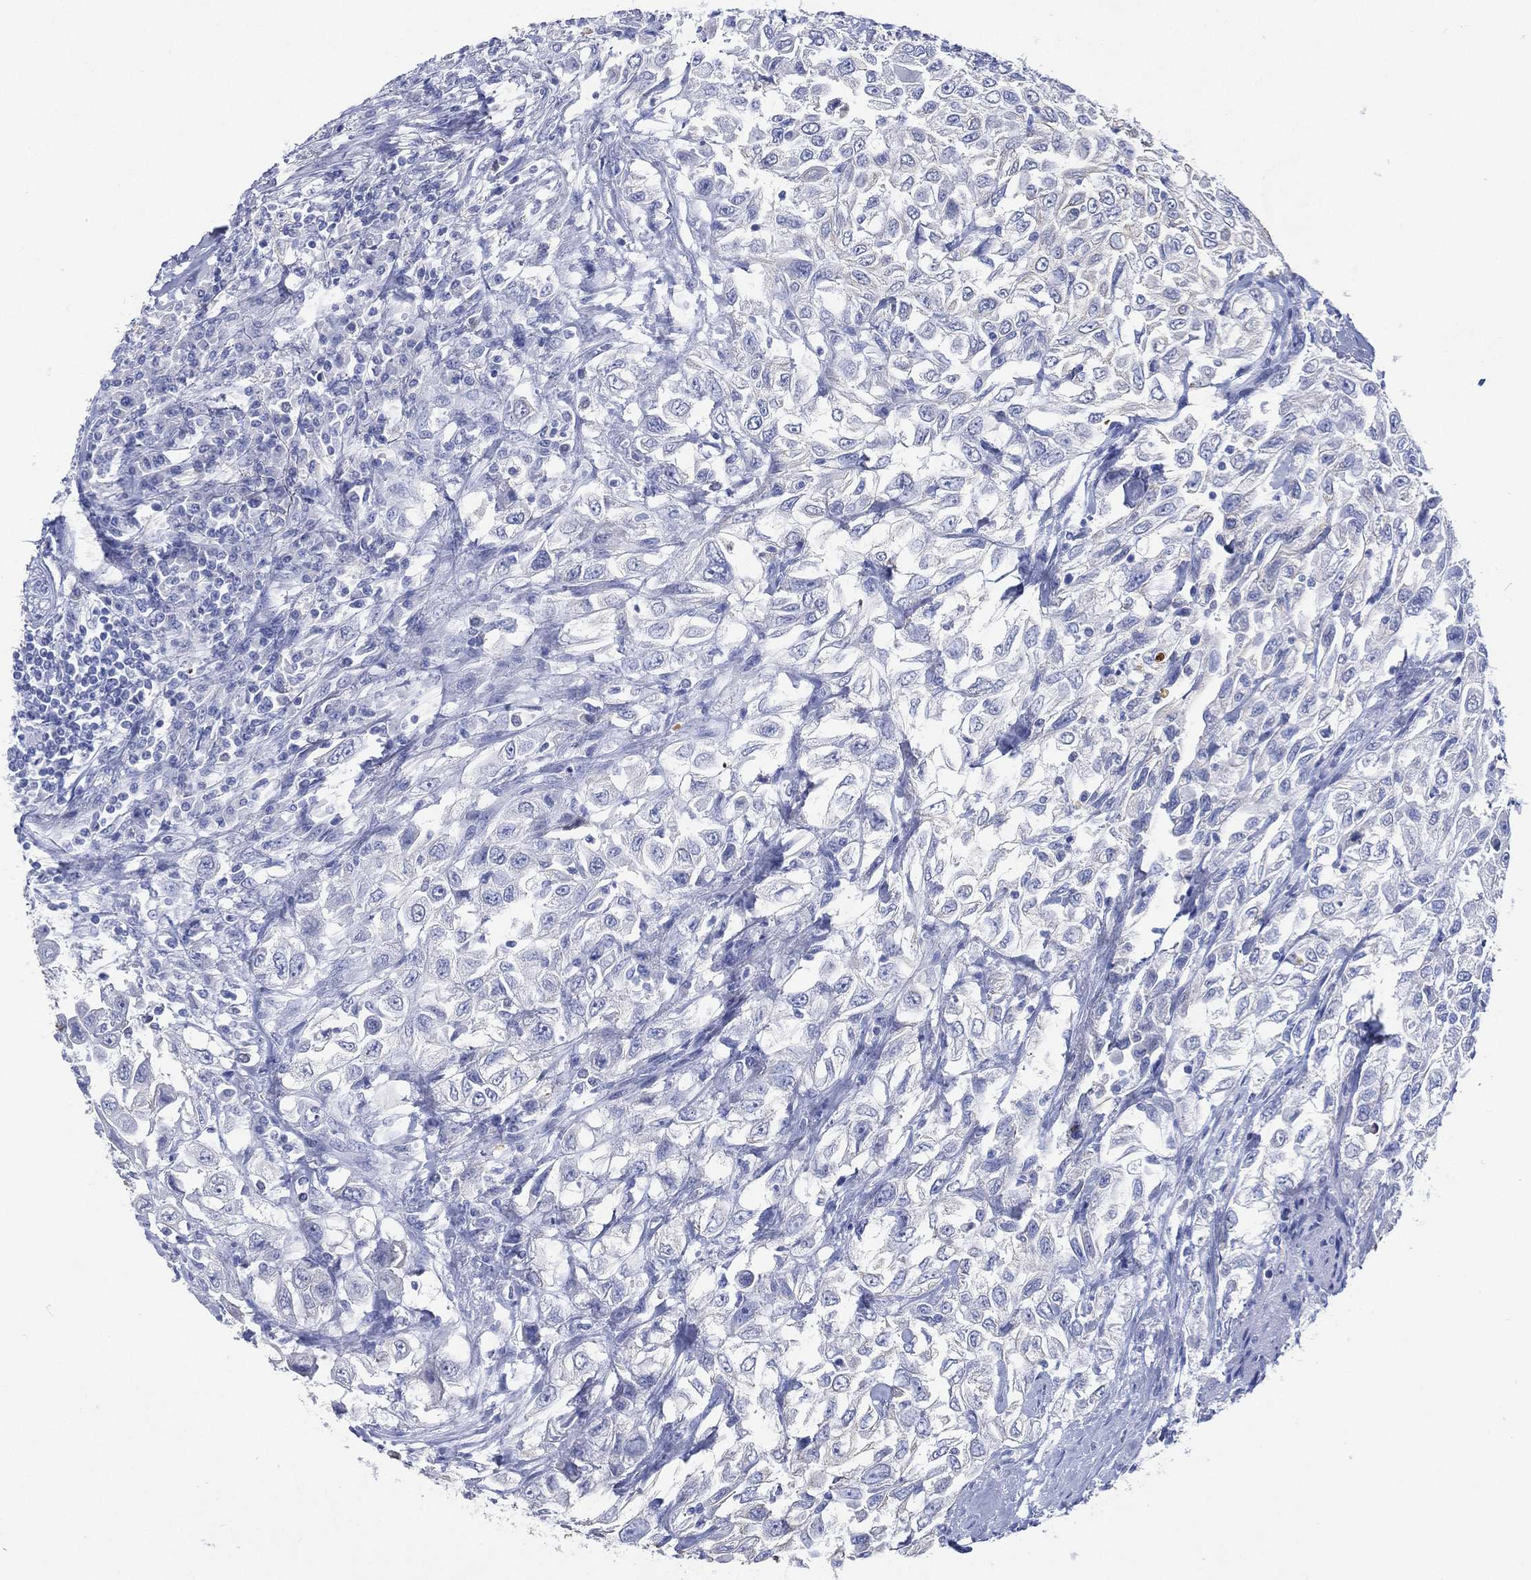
{"staining": {"intensity": "negative", "quantity": "none", "location": "none"}, "tissue": "urothelial cancer", "cell_type": "Tumor cells", "image_type": "cancer", "snomed": [{"axis": "morphology", "description": "Urothelial carcinoma, High grade"}, {"axis": "topography", "description": "Urinary bladder"}], "caption": "This is an IHC image of human urothelial carcinoma (high-grade). There is no positivity in tumor cells.", "gene": "FMO1", "patient": {"sex": "female", "age": 56}}